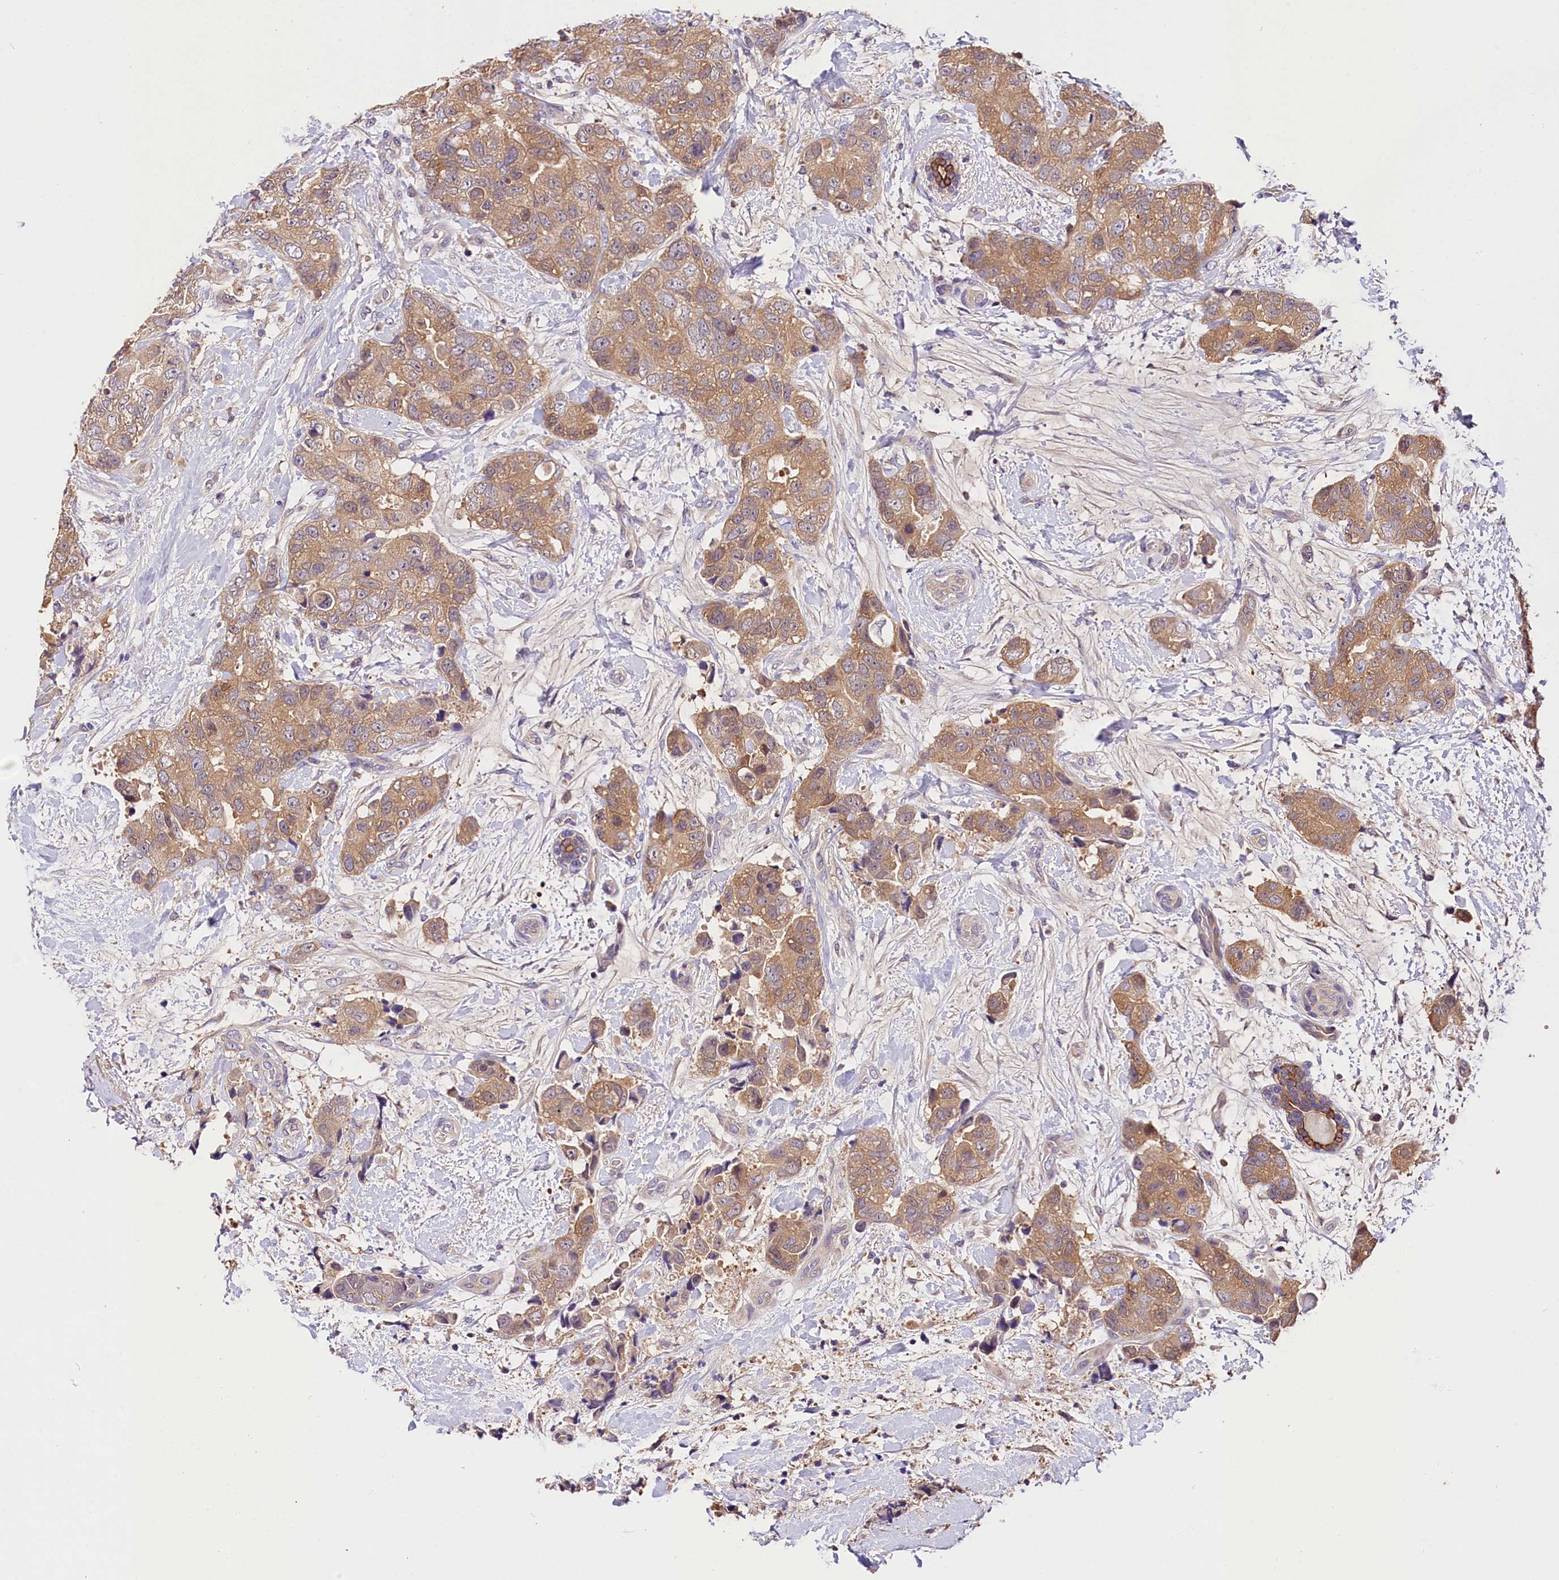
{"staining": {"intensity": "moderate", "quantity": ">75%", "location": "cytoplasmic/membranous"}, "tissue": "breast cancer", "cell_type": "Tumor cells", "image_type": "cancer", "snomed": [{"axis": "morphology", "description": "Duct carcinoma"}, {"axis": "topography", "description": "Breast"}], "caption": "A brown stain labels moderate cytoplasmic/membranous staining of a protein in infiltrating ductal carcinoma (breast) tumor cells. Immunohistochemistry stains the protein in brown and the nuclei are stained blue.", "gene": "ARMC6", "patient": {"sex": "female", "age": 62}}